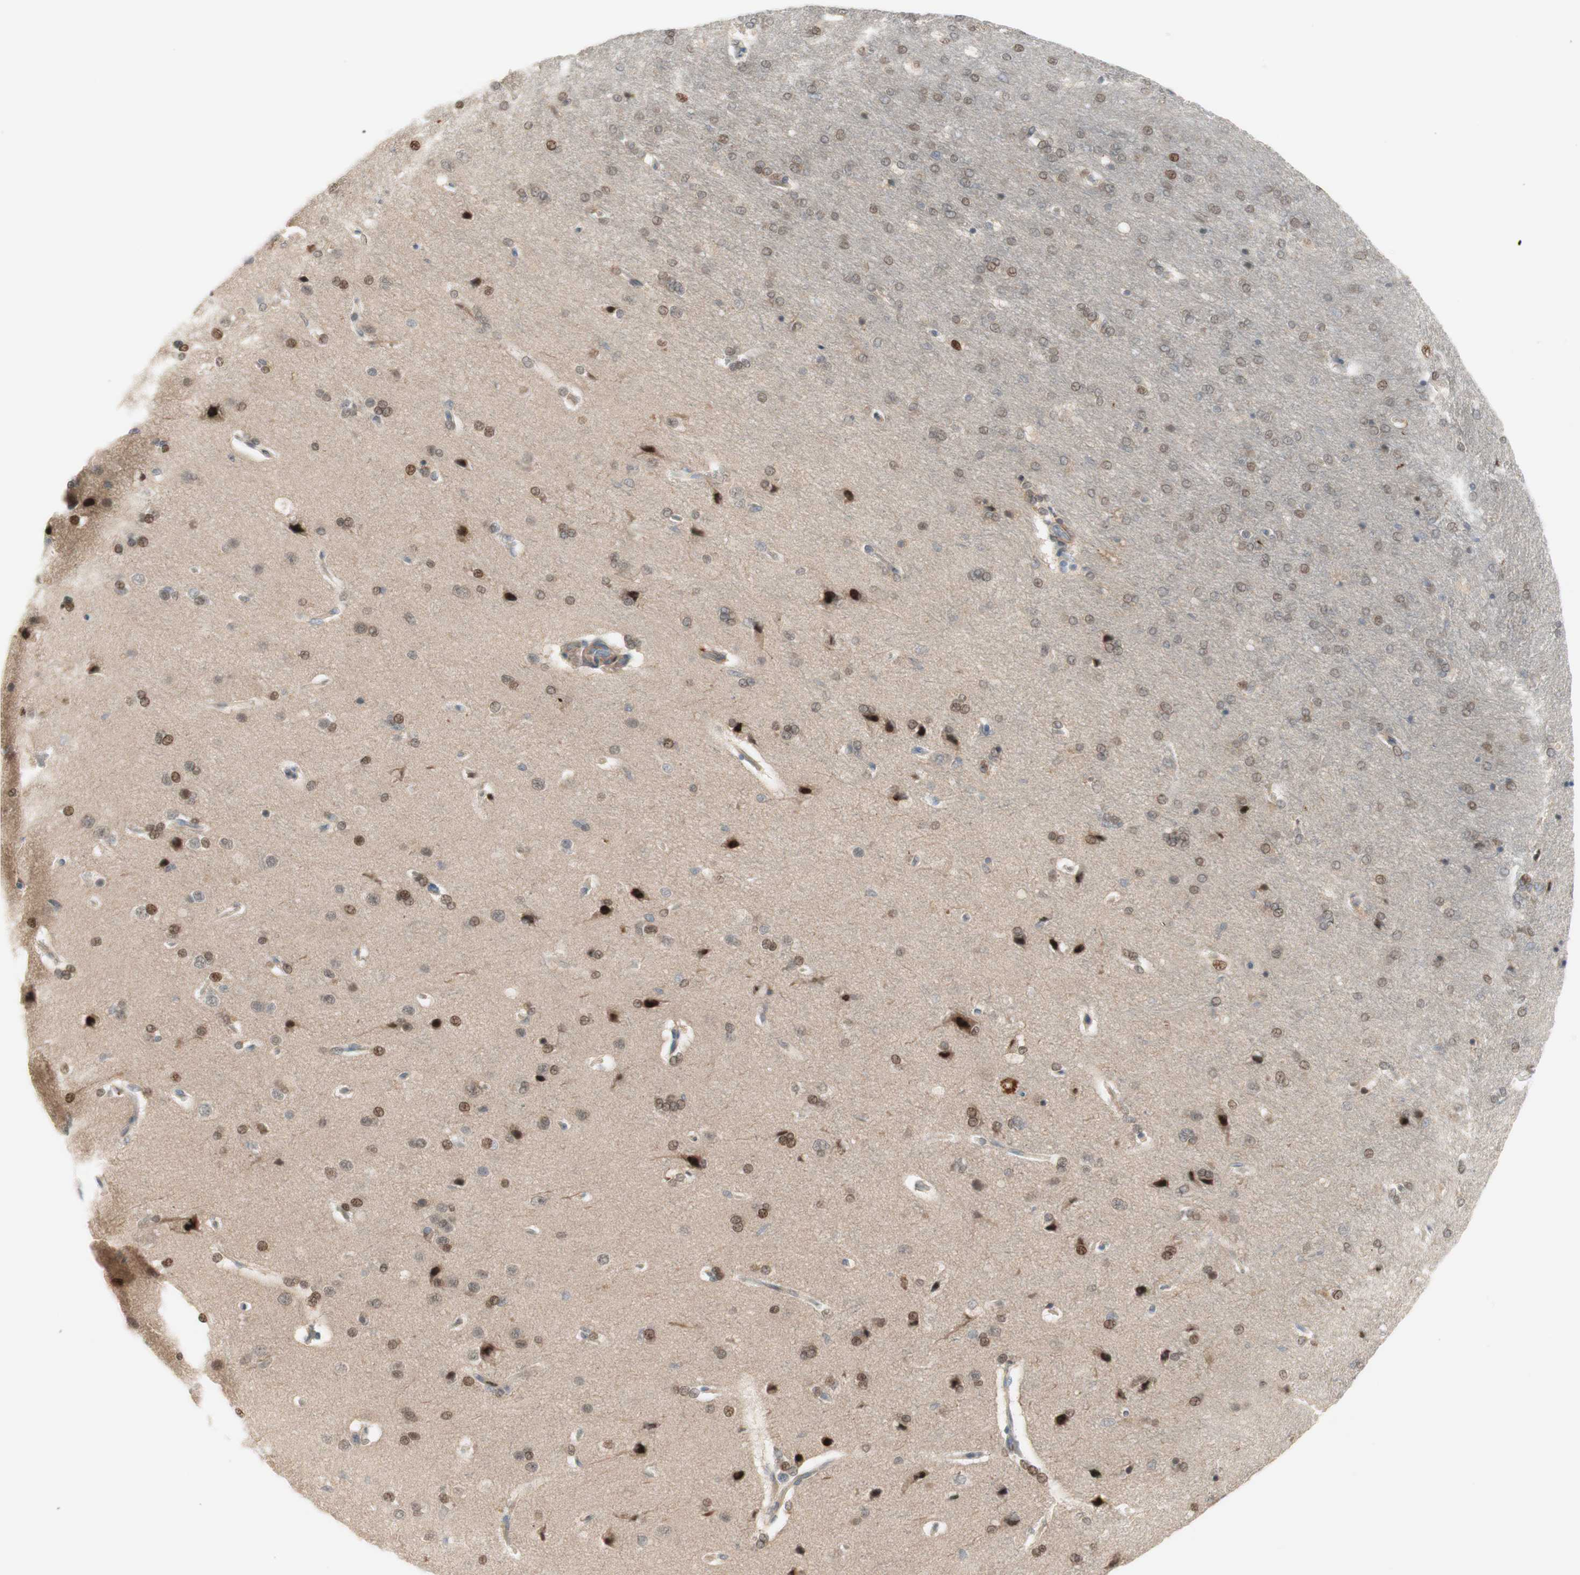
{"staining": {"intensity": "negative", "quantity": "none", "location": "none"}, "tissue": "cerebral cortex", "cell_type": "Endothelial cells", "image_type": "normal", "snomed": [{"axis": "morphology", "description": "Normal tissue, NOS"}, {"axis": "topography", "description": "Cerebral cortex"}], "caption": "Immunohistochemistry (IHC) of unremarkable human cerebral cortex reveals no positivity in endothelial cells.", "gene": "RFNG", "patient": {"sex": "male", "age": 62}}